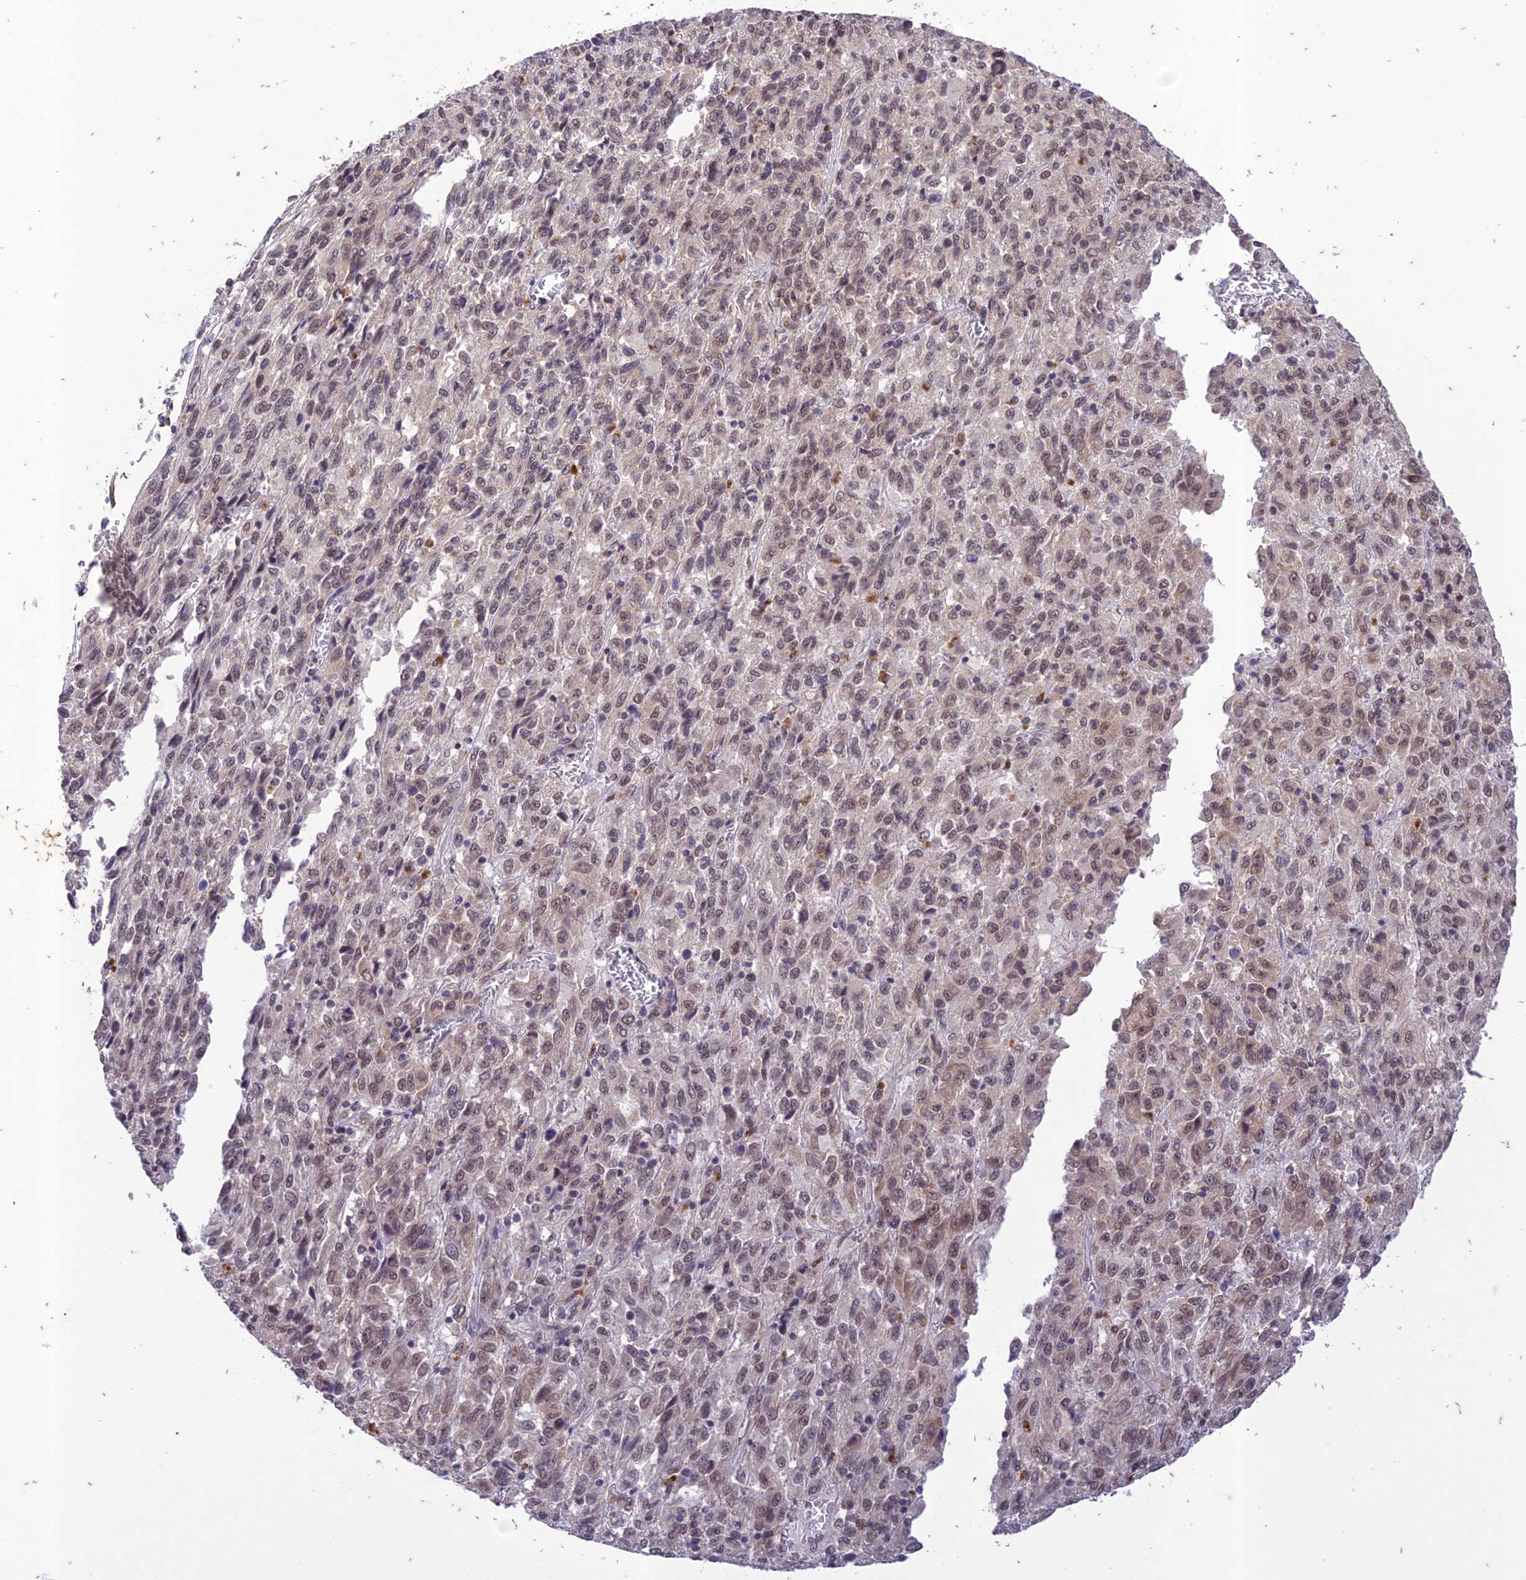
{"staining": {"intensity": "weak", "quantity": "25%-75%", "location": "nuclear"}, "tissue": "melanoma", "cell_type": "Tumor cells", "image_type": "cancer", "snomed": [{"axis": "morphology", "description": "Malignant melanoma, Metastatic site"}, {"axis": "topography", "description": "Lung"}], "caption": "This image demonstrates immunohistochemistry (IHC) staining of human malignant melanoma (metastatic site), with low weak nuclear positivity in approximately 25%-75% of tumor cells.", "gene": "POP4", "patient": {"sex": "male", "age": 64}}